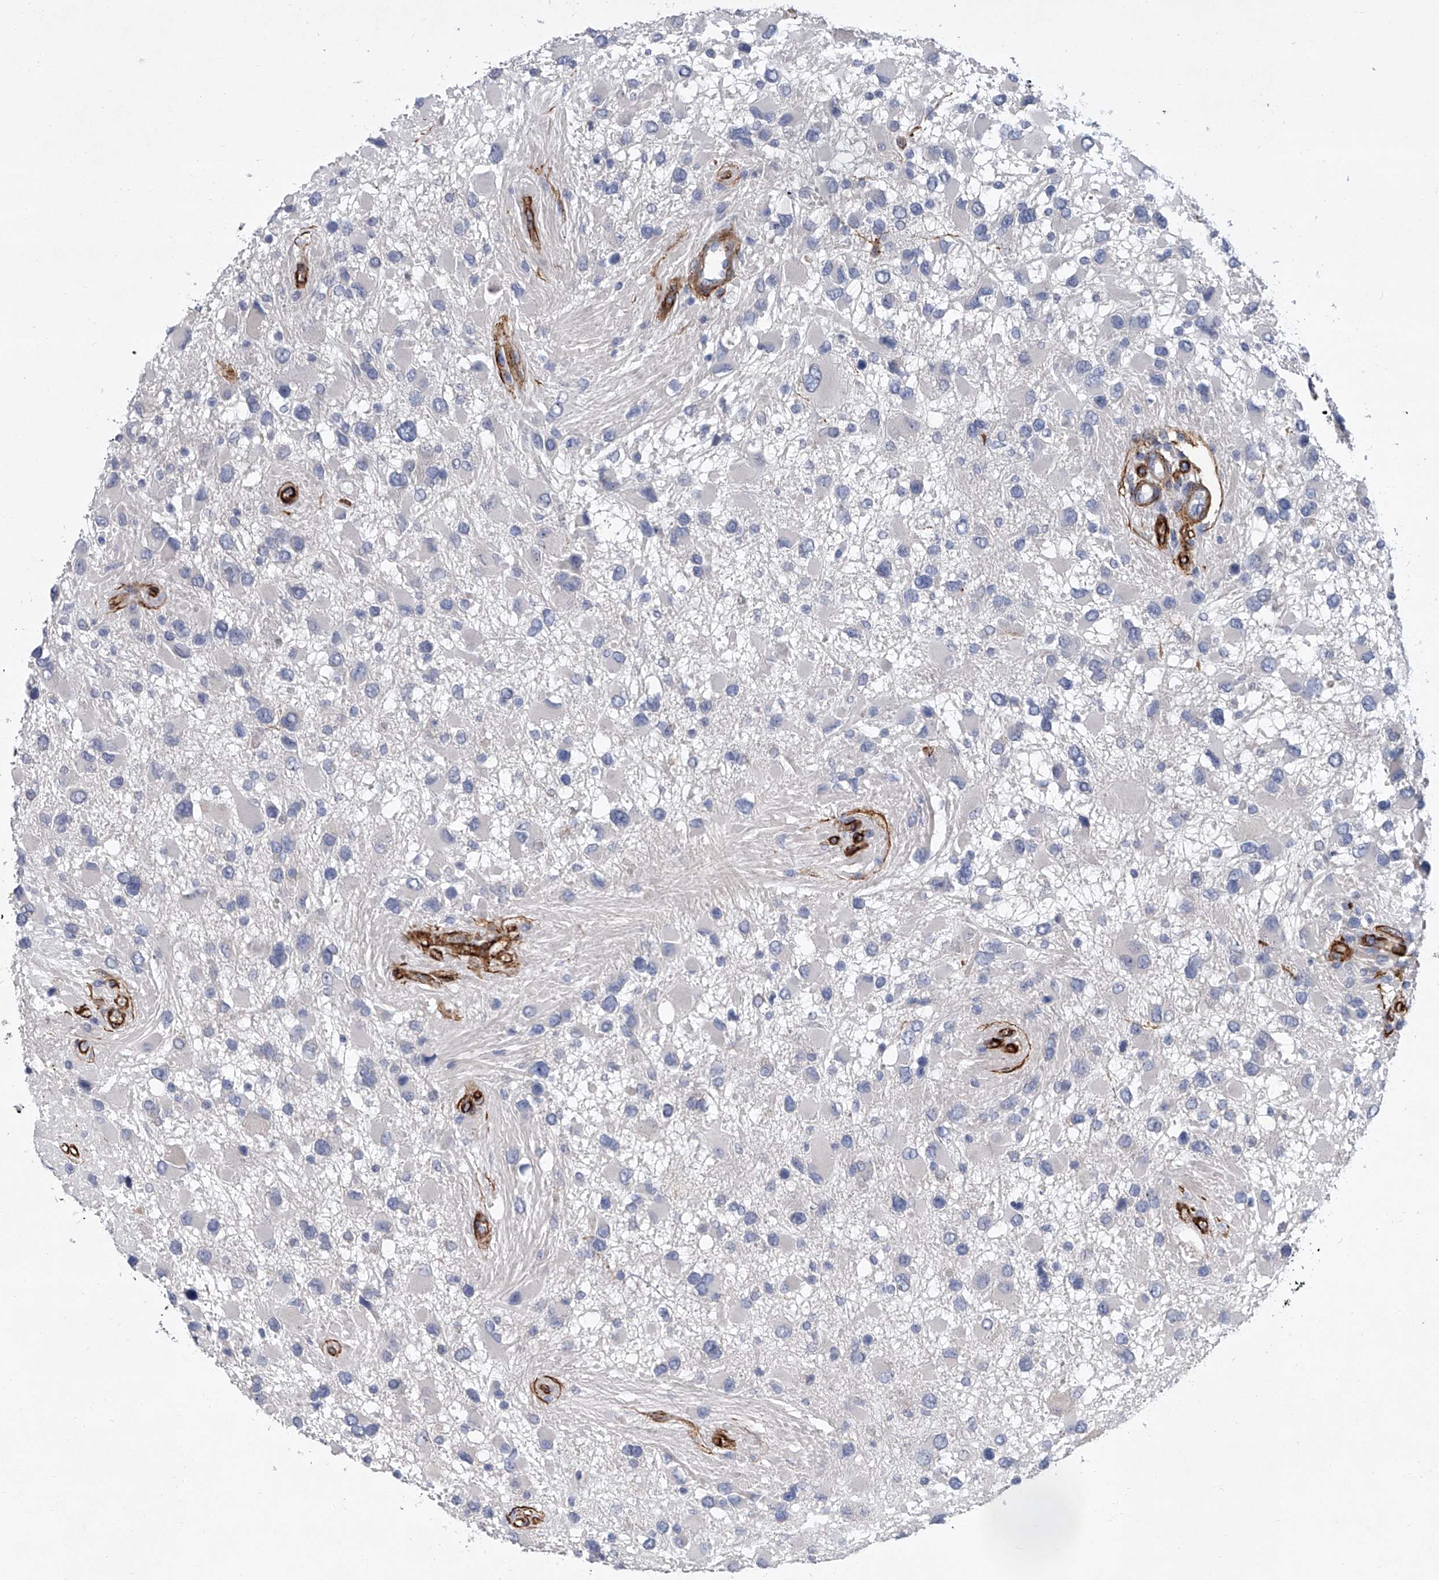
{"staining": {"intensity": "negative", "quantity": "none", "location": "none"}, "tissue": "glioma", "cell_type": "Tumor cells", "image_type": "cancer", "snomed": [{"axis": "morphology", "description": "Glioma, malignant, High grade"}, {"axis": "topography", "description": "Brain"}], "caption": "High power microscopy histopathology image of an IHC photomicrograph of malignant glioma (high-grade), revealing no significant positivity in tumor cells.", "gene": "ALG14", "patient": {"sex": "male", "age": 53}}